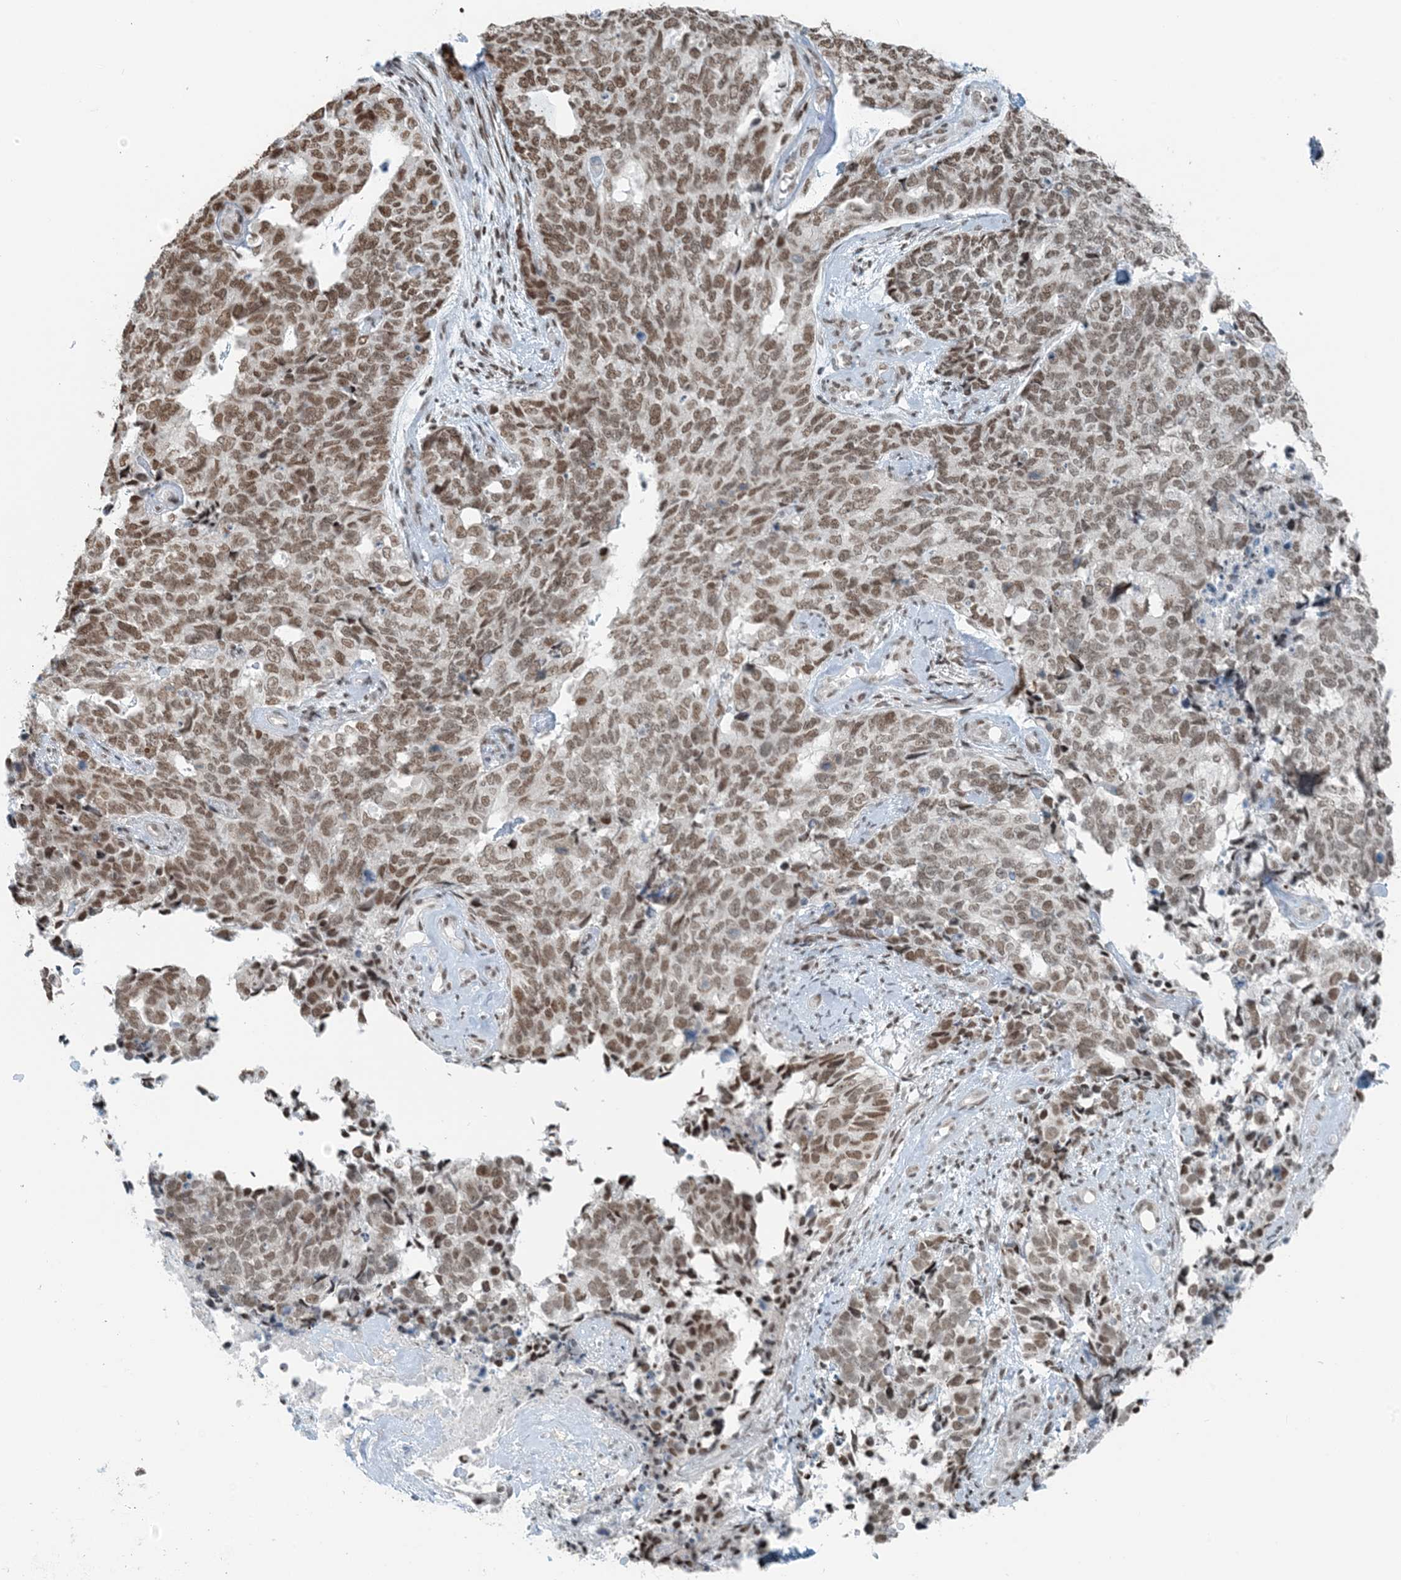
{"staining": {"intensity": "moderate", "quantity": ">75%", "location": "nuclear"}, "tissue": "cervical cancer", "cell_type": "Tumor cells", "image_type": "cancer", "snomed": [{"axis": "morphology", "description": "Squamous cell carcinoma, NOS"}, {"axis": "topography", "description": "Cervix"}], "caption": "Cervical cancer stained with a protein marker demonstrates moderate staining in tumor cells.", "gene": "ZNF500", "patient": {"sex": "female", "age": 63}}